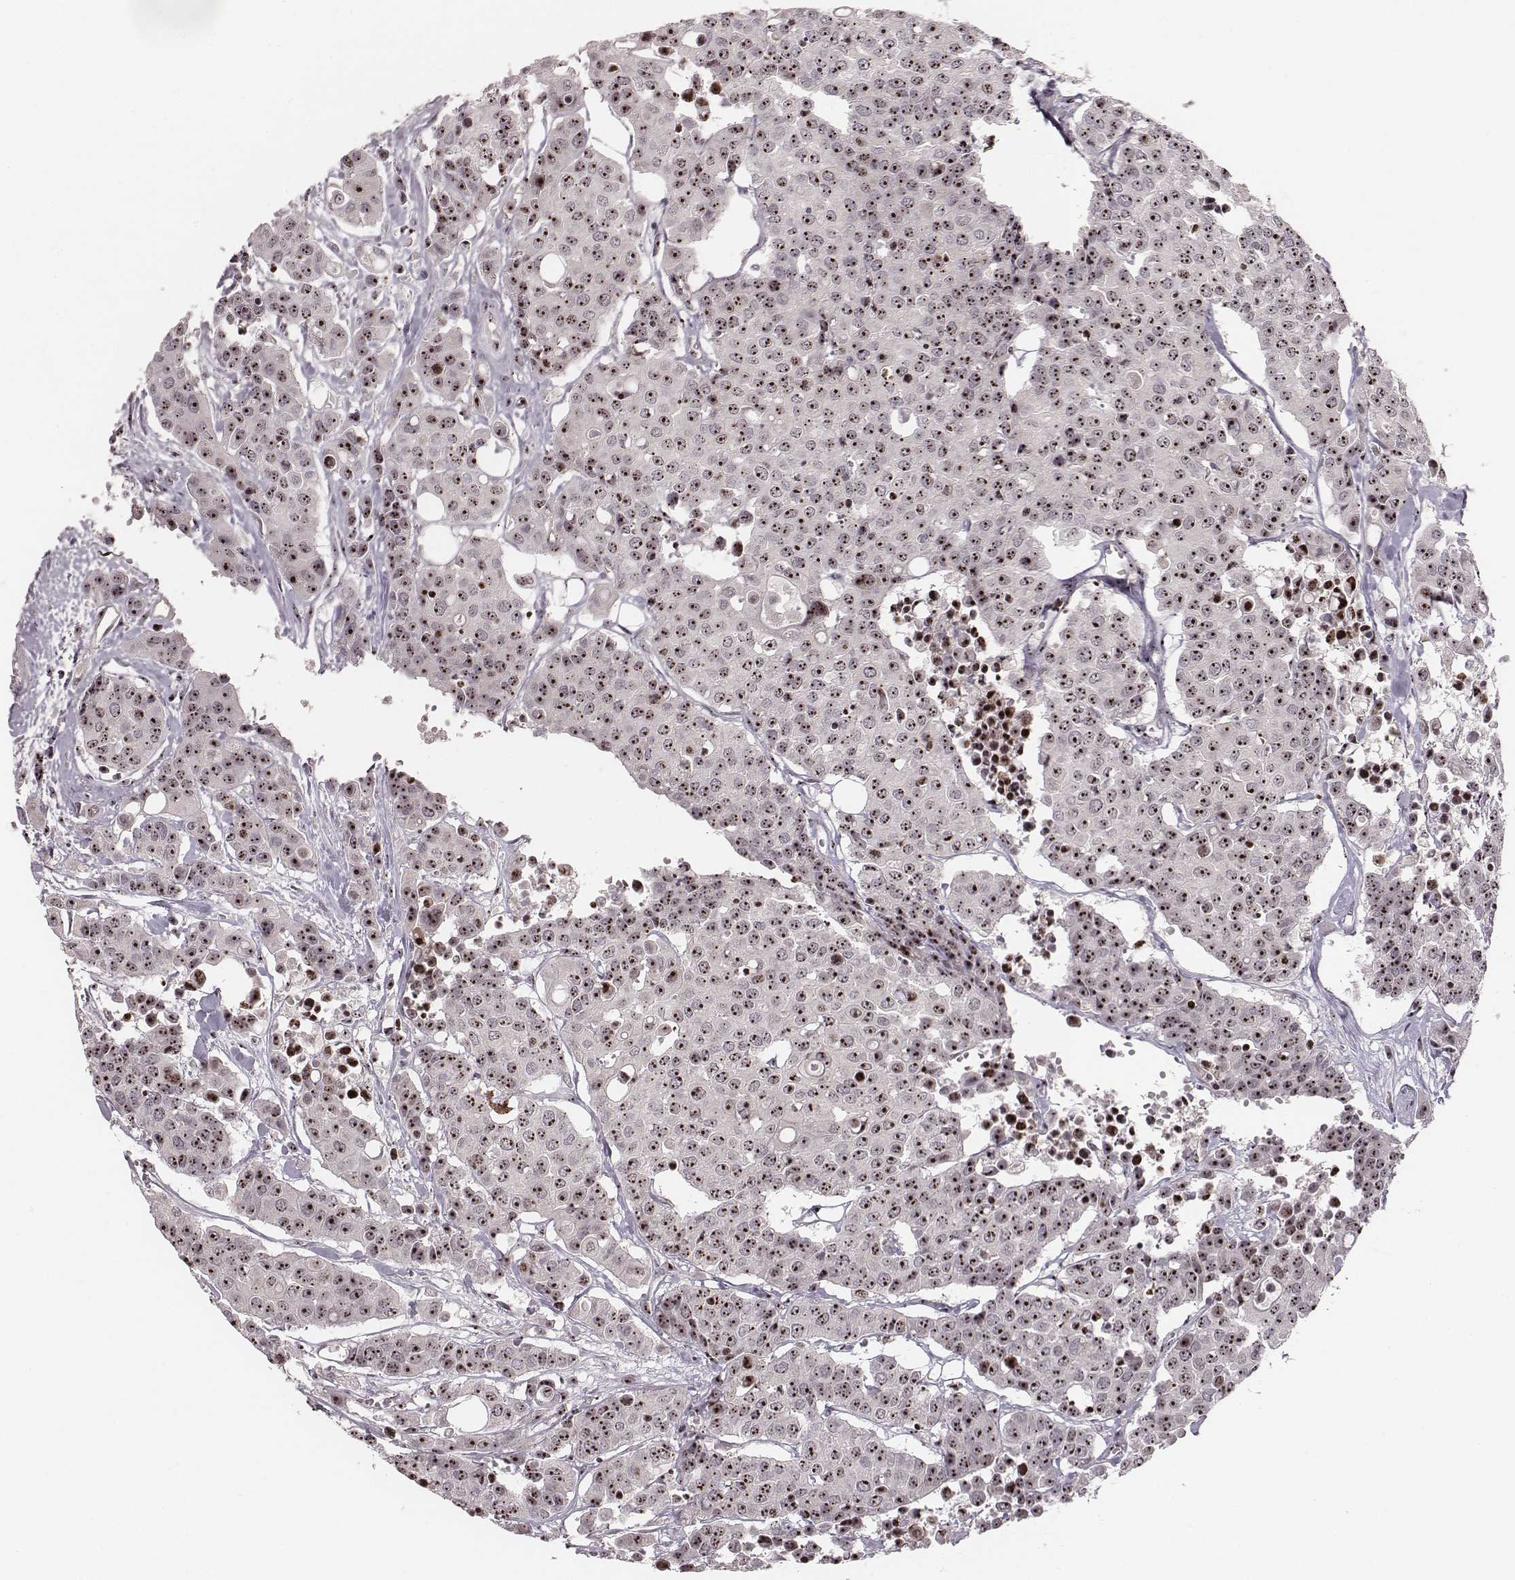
{"staining": {"intensity": "moderate", "quantity": ">75%", "location": "nuclear"}, "tissue": "carcinoid", "cell_type": "Tumor cells", "image_type": "cancer", "snomed": [{"axis": "morphology", "description": "Carcinoid, malignant, NOS"}, {"axis": "topography", "description": "Colon"}], "caption": "Carcinoid (malignant) stained with DAB IHC displays medium levels of moderate nuclear positivity in about >75% of tumor cells. Using DAB (brown) and hematoxylin (blue) stains, captured at high magnification using brightfield microscopy.", "gene": "NOP56", "patient": {"sex": "male", "age": 81}}